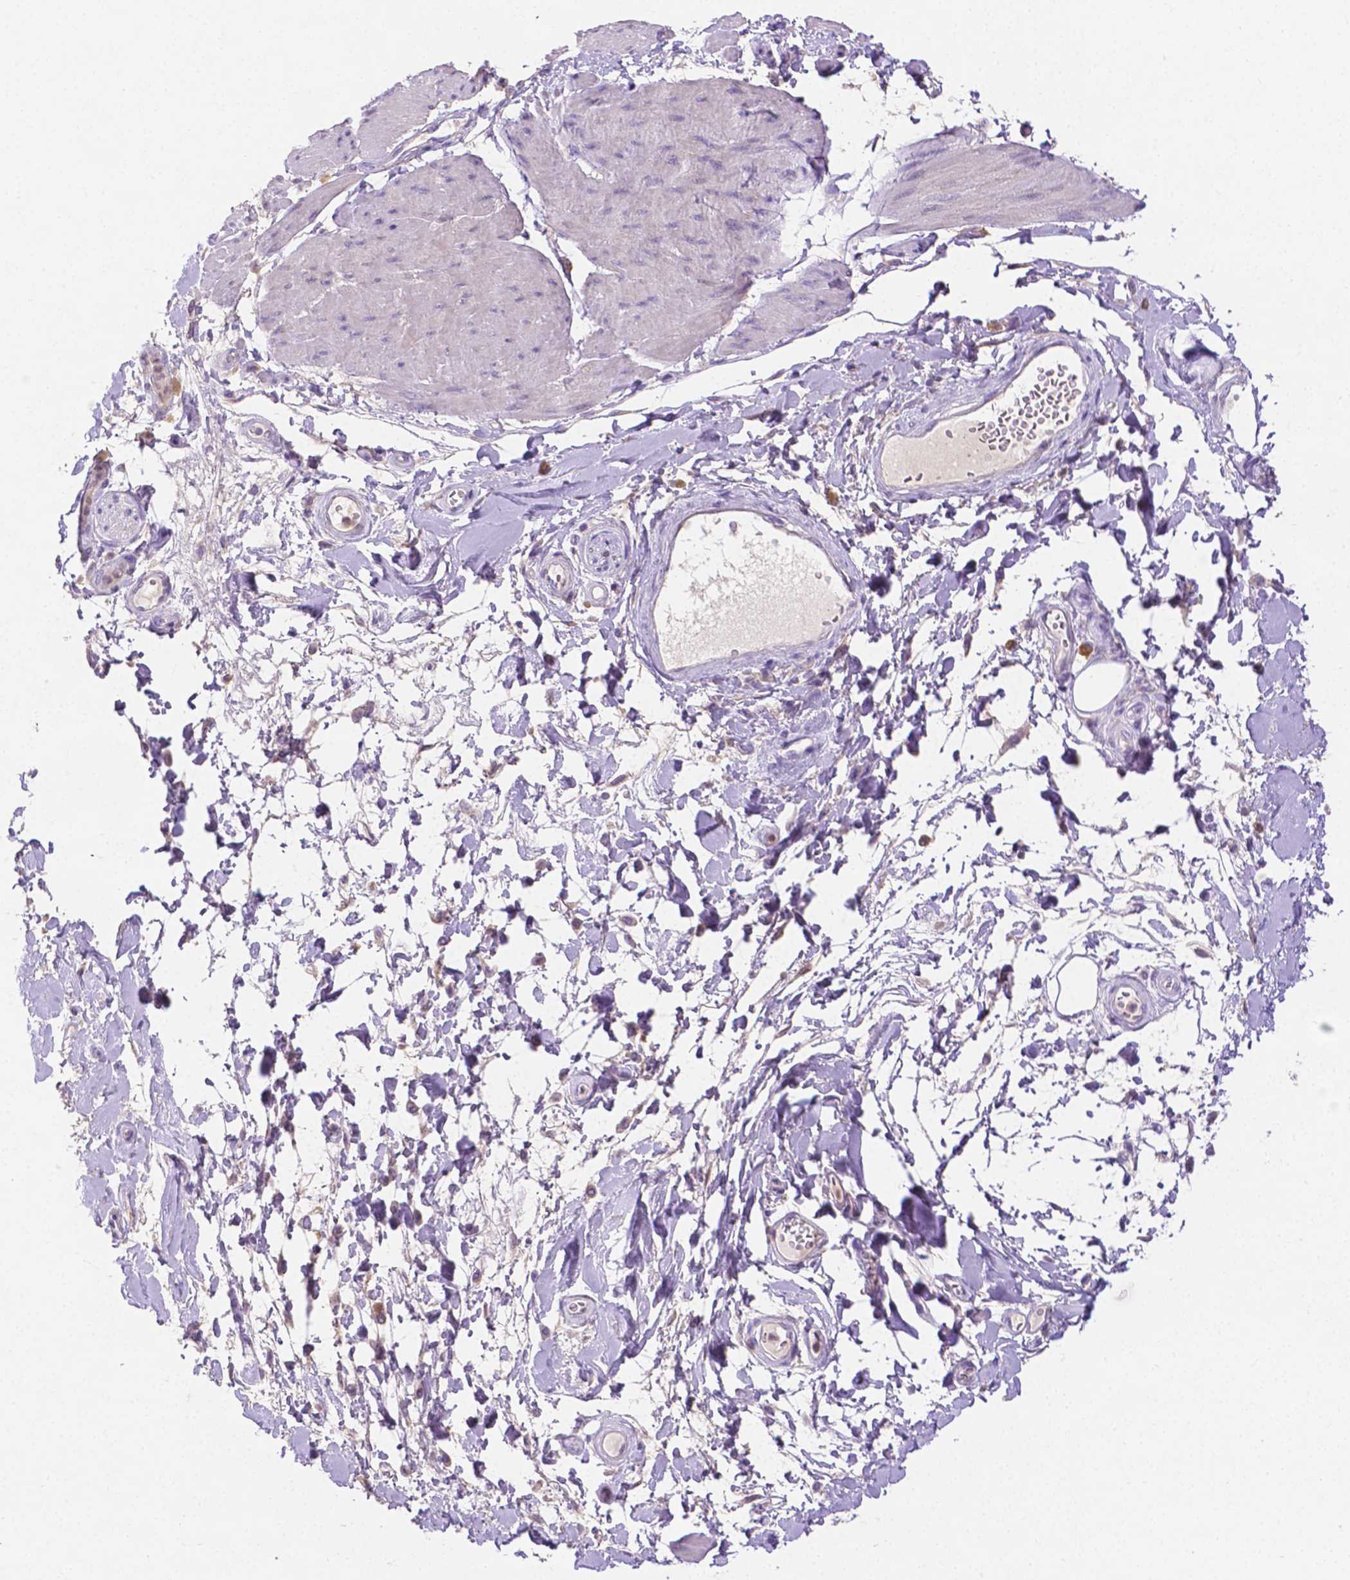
{"staining": {"intensity": "negative", "quantity": "none", "location": "none"}, "tissue": "adipose tissue", "cell_type": "Adipocytes", "image_type": "normal", "snomed": [{"axis": "morphology", "description": "Normal tissue, NOS"}, {"axis": "topography", "description": "Urinary bladder"}, {"axis": "topography", "description": "Peripheral nerve tissue"}], "caption": "Human adipose tissue stained for a protein using immunohistochemistry (IHC) demonstrates no positivity in adipocytes.", "gene": "NXPH2", "patient": {"sex": "female", "age": 60}}